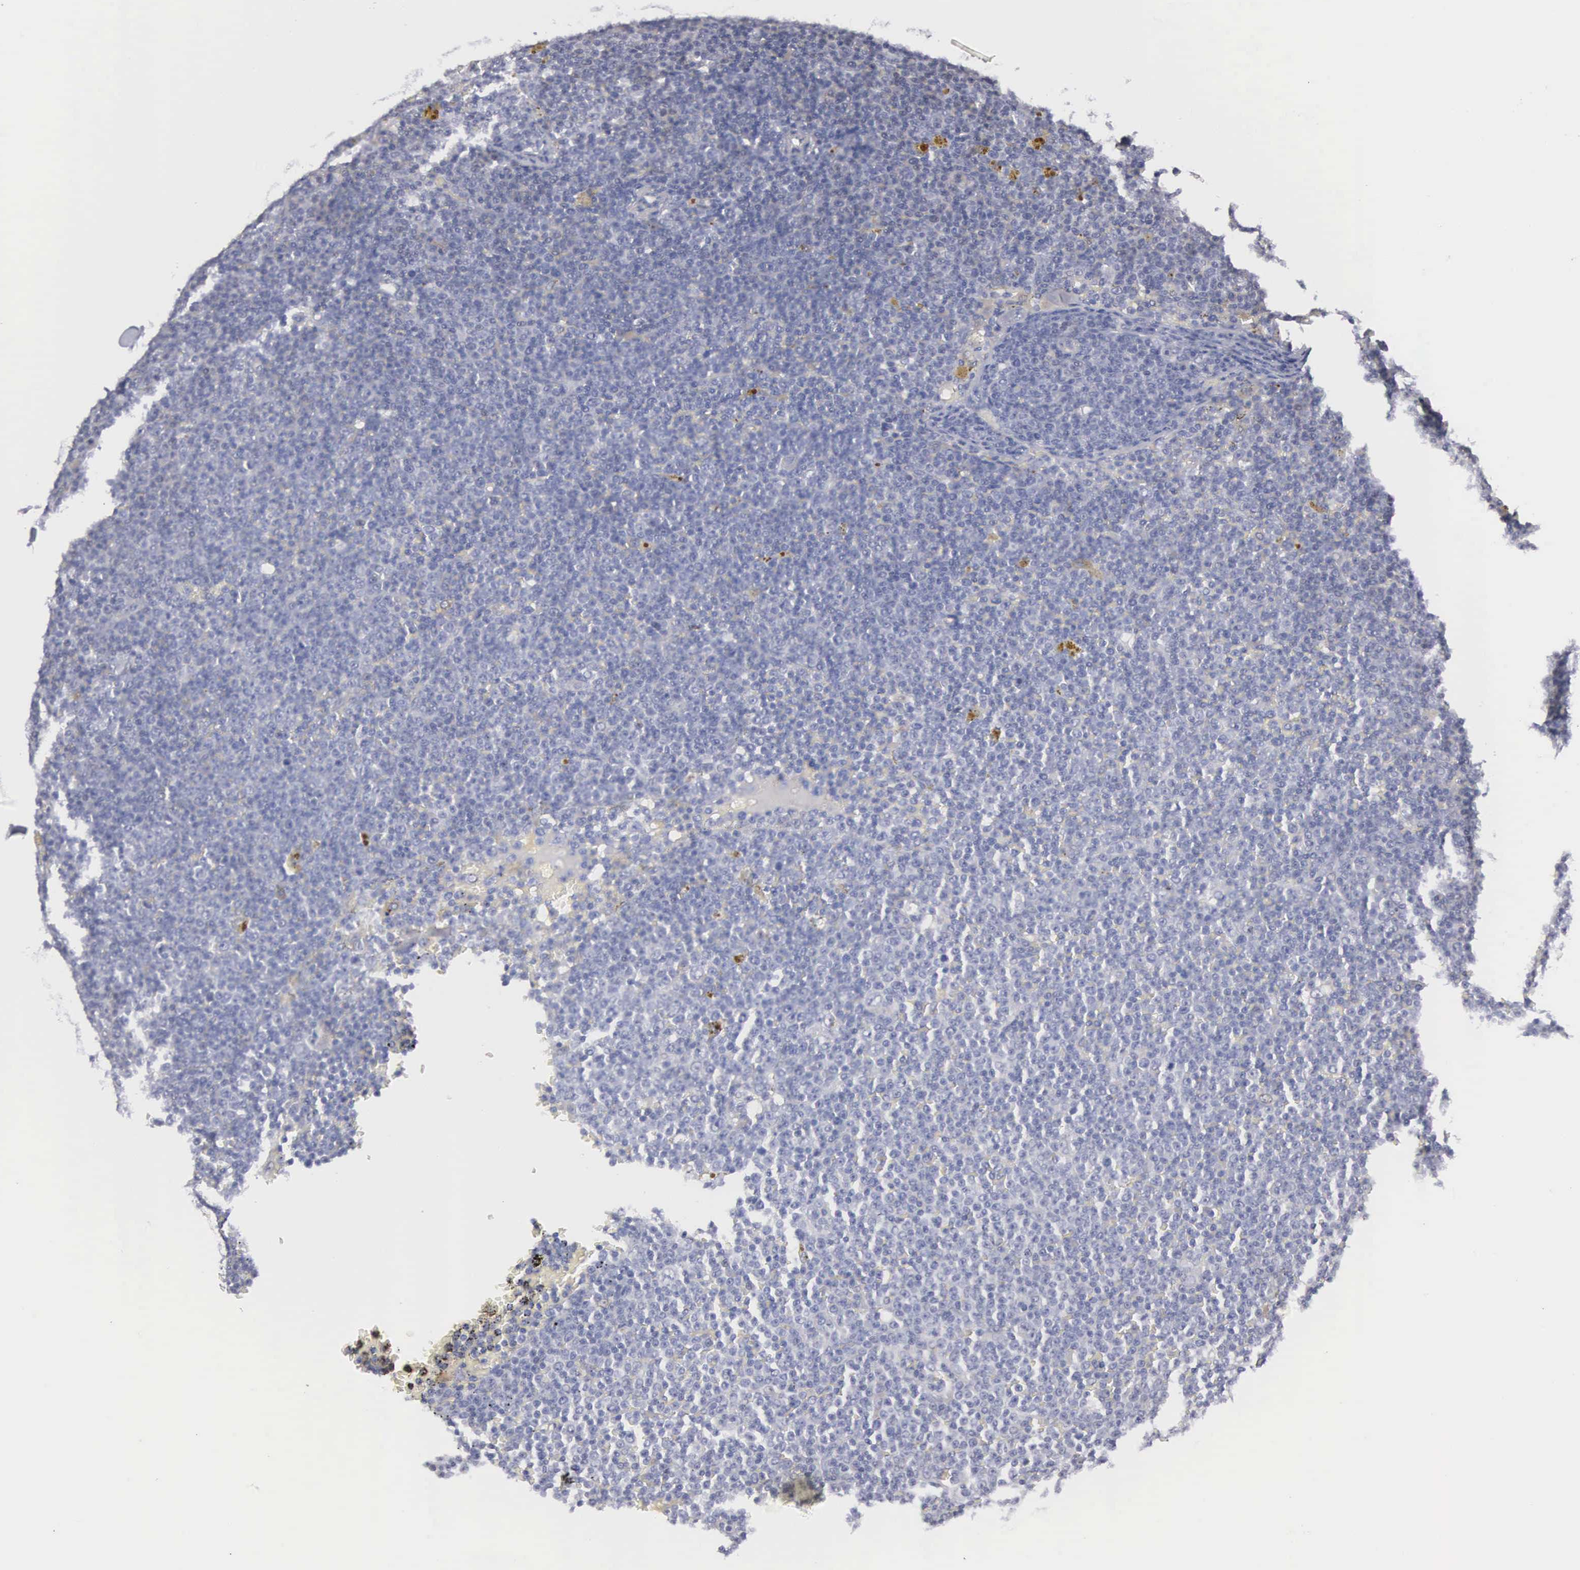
{"staining": {"intensity": "negative", "quantity": "none", "location": "none"}, "tissue": "lymphoma", "cell_type": "Tumor cells", "image_type": "cancer", "snomed": [{"axis": "morphology", "description": "Malignant lymphoma, non-Hodgkin's type, Low grade"}, {"axis": "topography", "description": "Lymph node"}], "caption": "This is an immunohistochemistry image of low-grade malignant lymphoma, non-Hodgkin's type. There is no expression in tumor cells.", "gene": "ELFN2", "patient": {"sex": "male", "age": 50}}